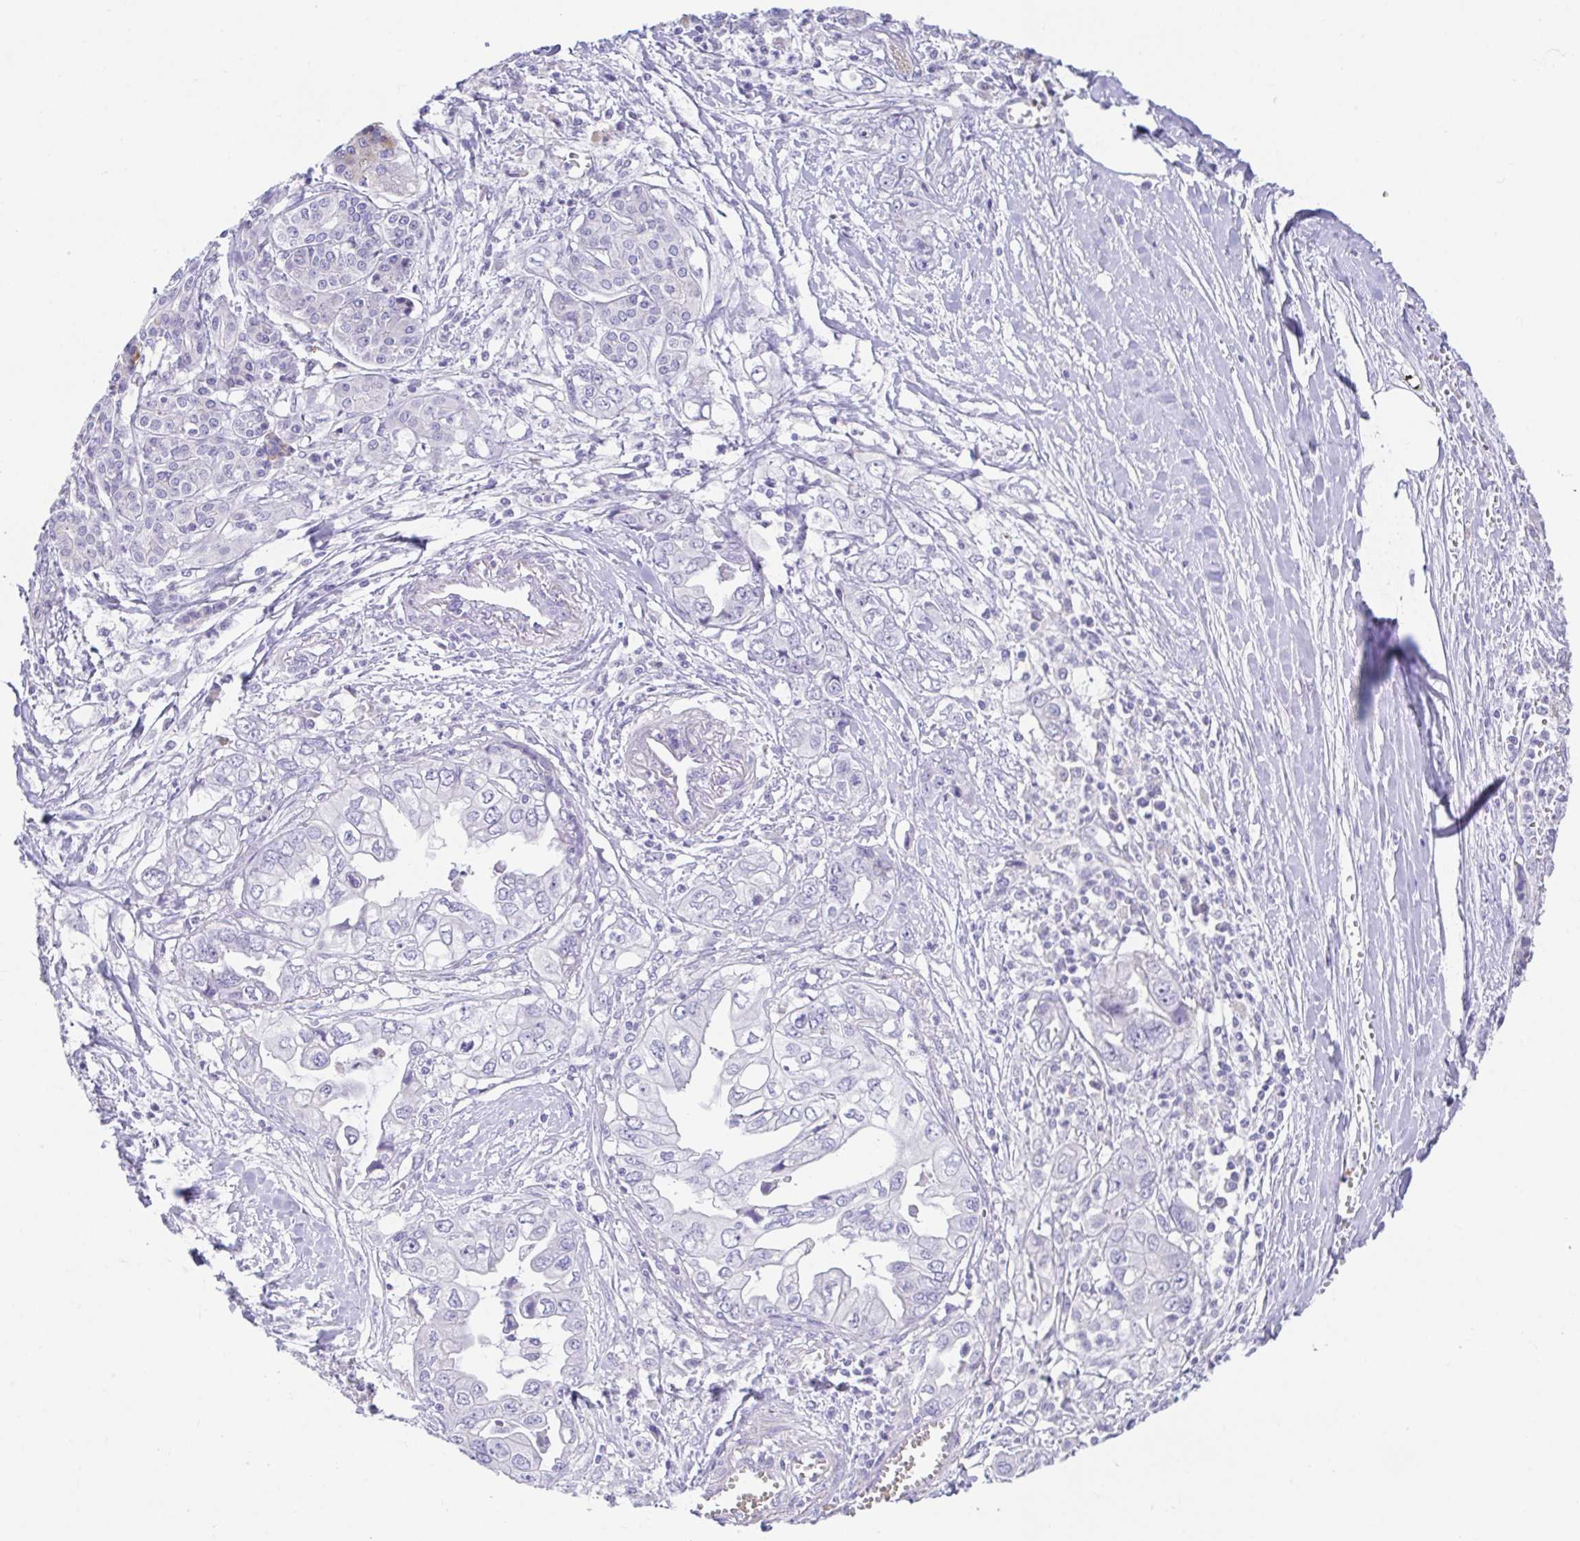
{"staining": {"intensity": "negative", "quantity": "none", "location": "none"}, "tissue": "pancreatic cancer", "cell_type": "Tumor cells", "image_type": "cancer", "snomed": [{"axis": "morphology", "description": "Adenocarcinoma, NOS"}, {"axis": "topography", "description": "Pancreas"}], "caption": "IHC histopathology image of human pancreatic cancer (adenocarcinoma) stained for a protein (brown), which shows no staining in tumor cells.", "gene": "HAPLN2", "patient": {"sex": "male", "age": 68}}